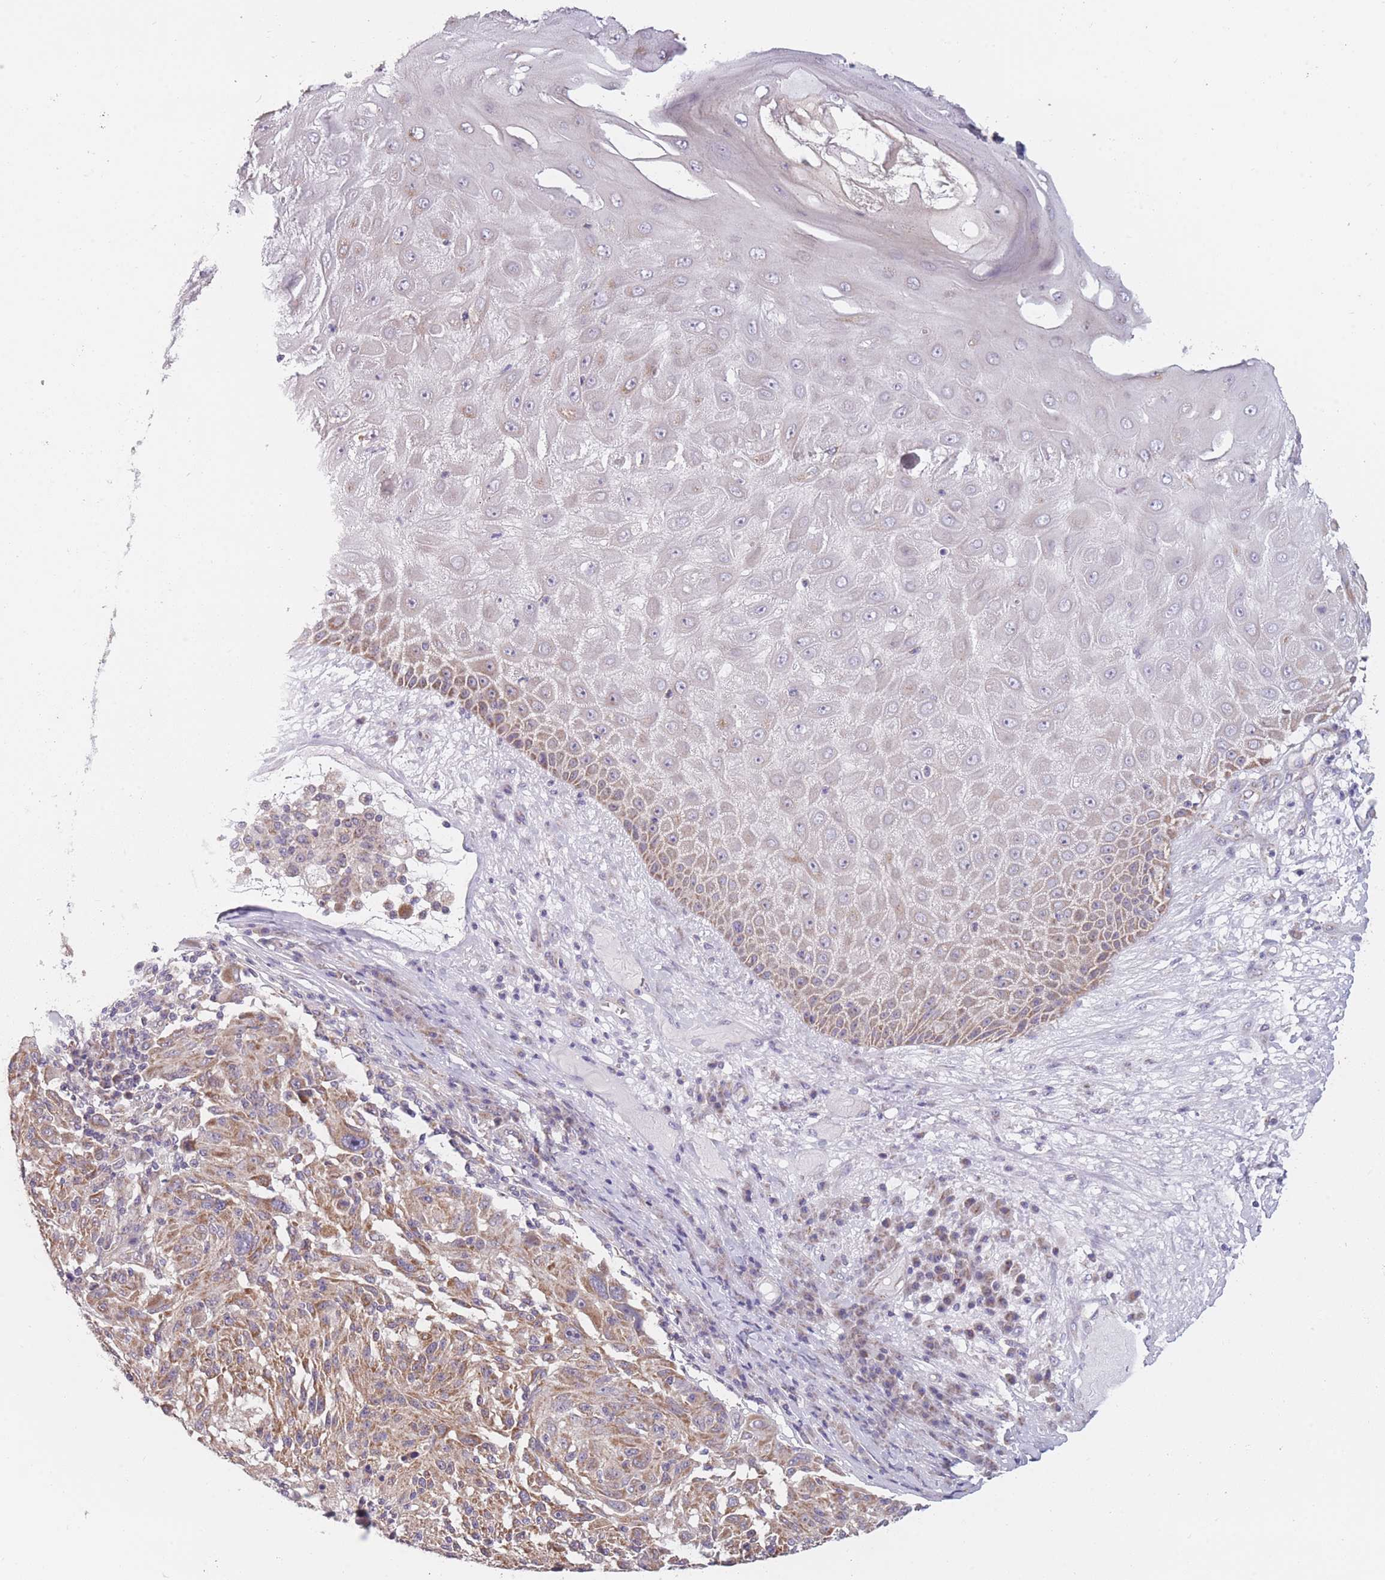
{"staining": {"intensity": "moderate", "quantity": ">75%", "location": "cytoplasmic/membranous"}, "tissue": "melanoma", "cell_type": "Tumor cells", "image_type": "cancer", "snomed": [{"axis": "morphology", "description": "Malignant melanoma, NOS"}, {"axis": "topography", "description": "Skin"}], "caption": "A micrograph showing moderate cytoplasmic/membranous staining in about >75% of tumor cells in melanoma, as visualized by brown immunohistochemical staining.", "gene": "MRPS18C", "patient": {"sex": "male", "age": 53}}